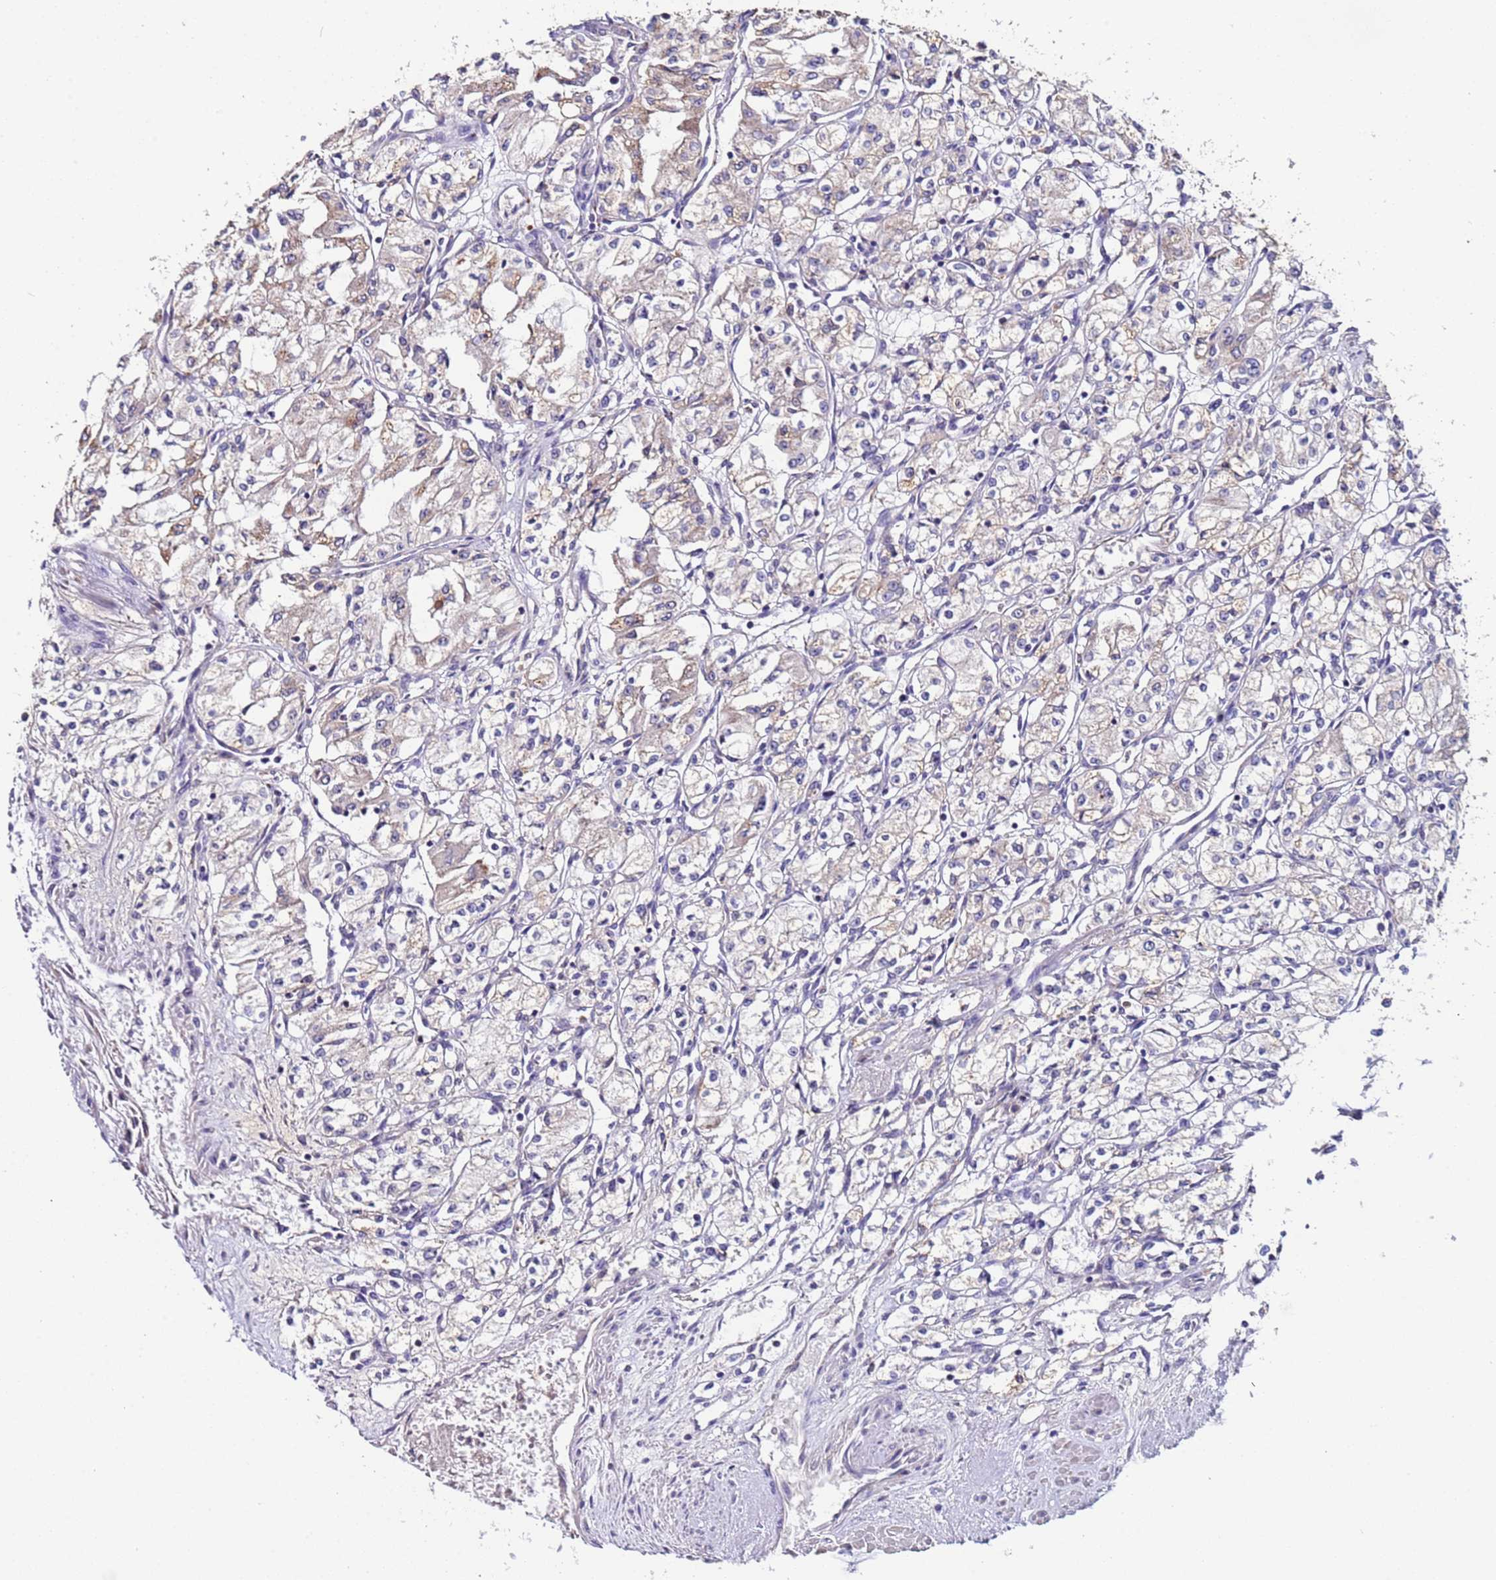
{"staining": {"intensity": "negative", "quantity": "none", "location": "none"}, "tissue": "renal cancer", "cell_type": "Tumor cells", "image_type": "cancer", "snomed": [{"axis": "morphology", "description": "Adenocarcinoma, NOS"}, {"axis": "topography", "description": "Kidney"}], "caption": "IHC of human renal cancer exhibits no positivity in tumor cells.", "gene": "ZNF248", "patient": {"sex": "male", "age": 59}}